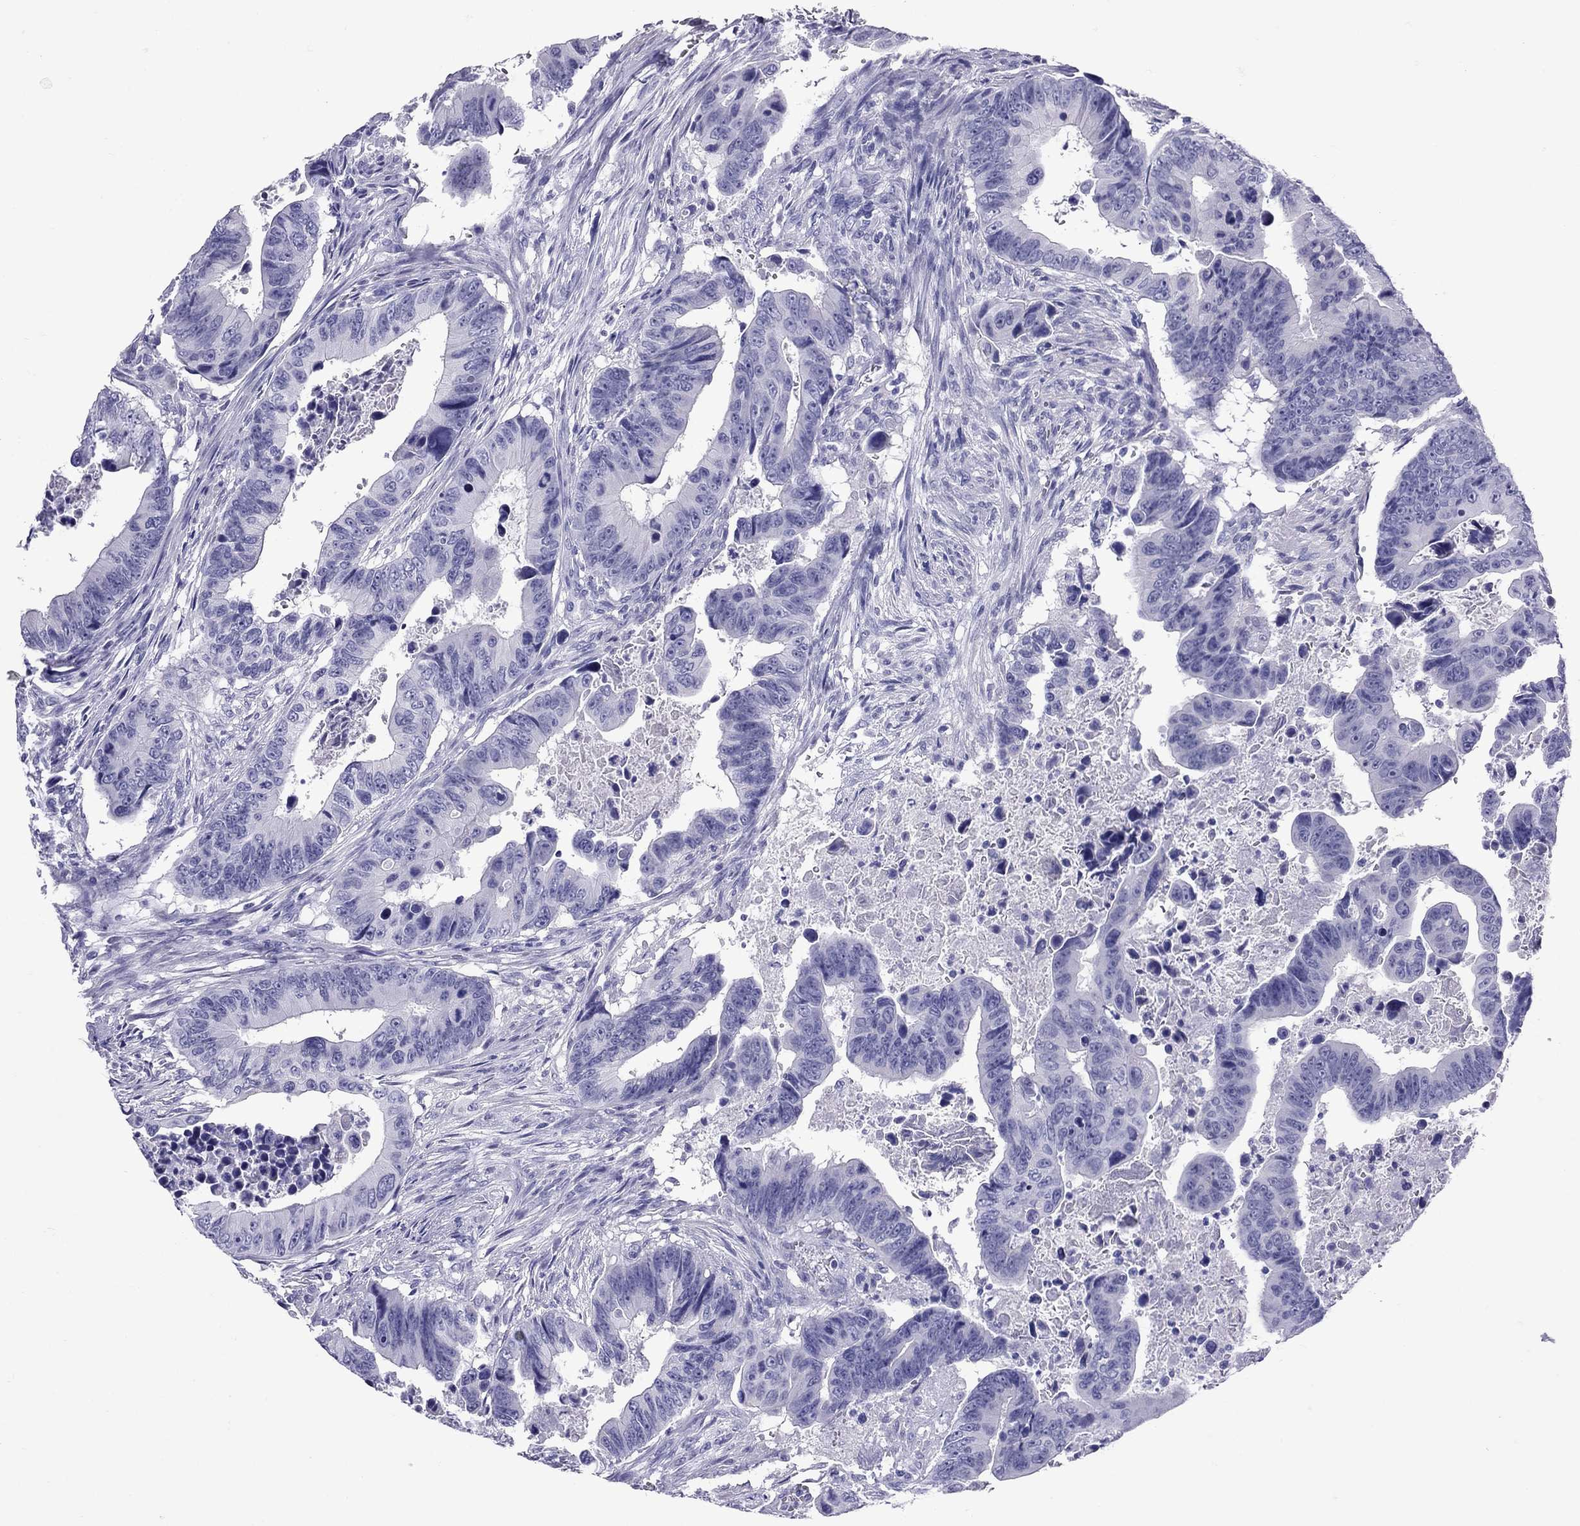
{"staining": {"intensity": "negative", "quantity": "none", "location": "none"}, "tissue": "colorectal cancer", "cell_type": "Tumor cells", "image_type": "cancer", "snomed": [{"axis": "morphology", "description": "Adenocarcinoma, NOS"}, {"axis": "topography", "description": "Colon"}], "caption": "This is a image of immunohistochemistry (IHC) staining of colorectal cancer, which shows no staining in tumor cells.", "gene": "GRIA2", "patient": {"sex": "female", "age": 87}}